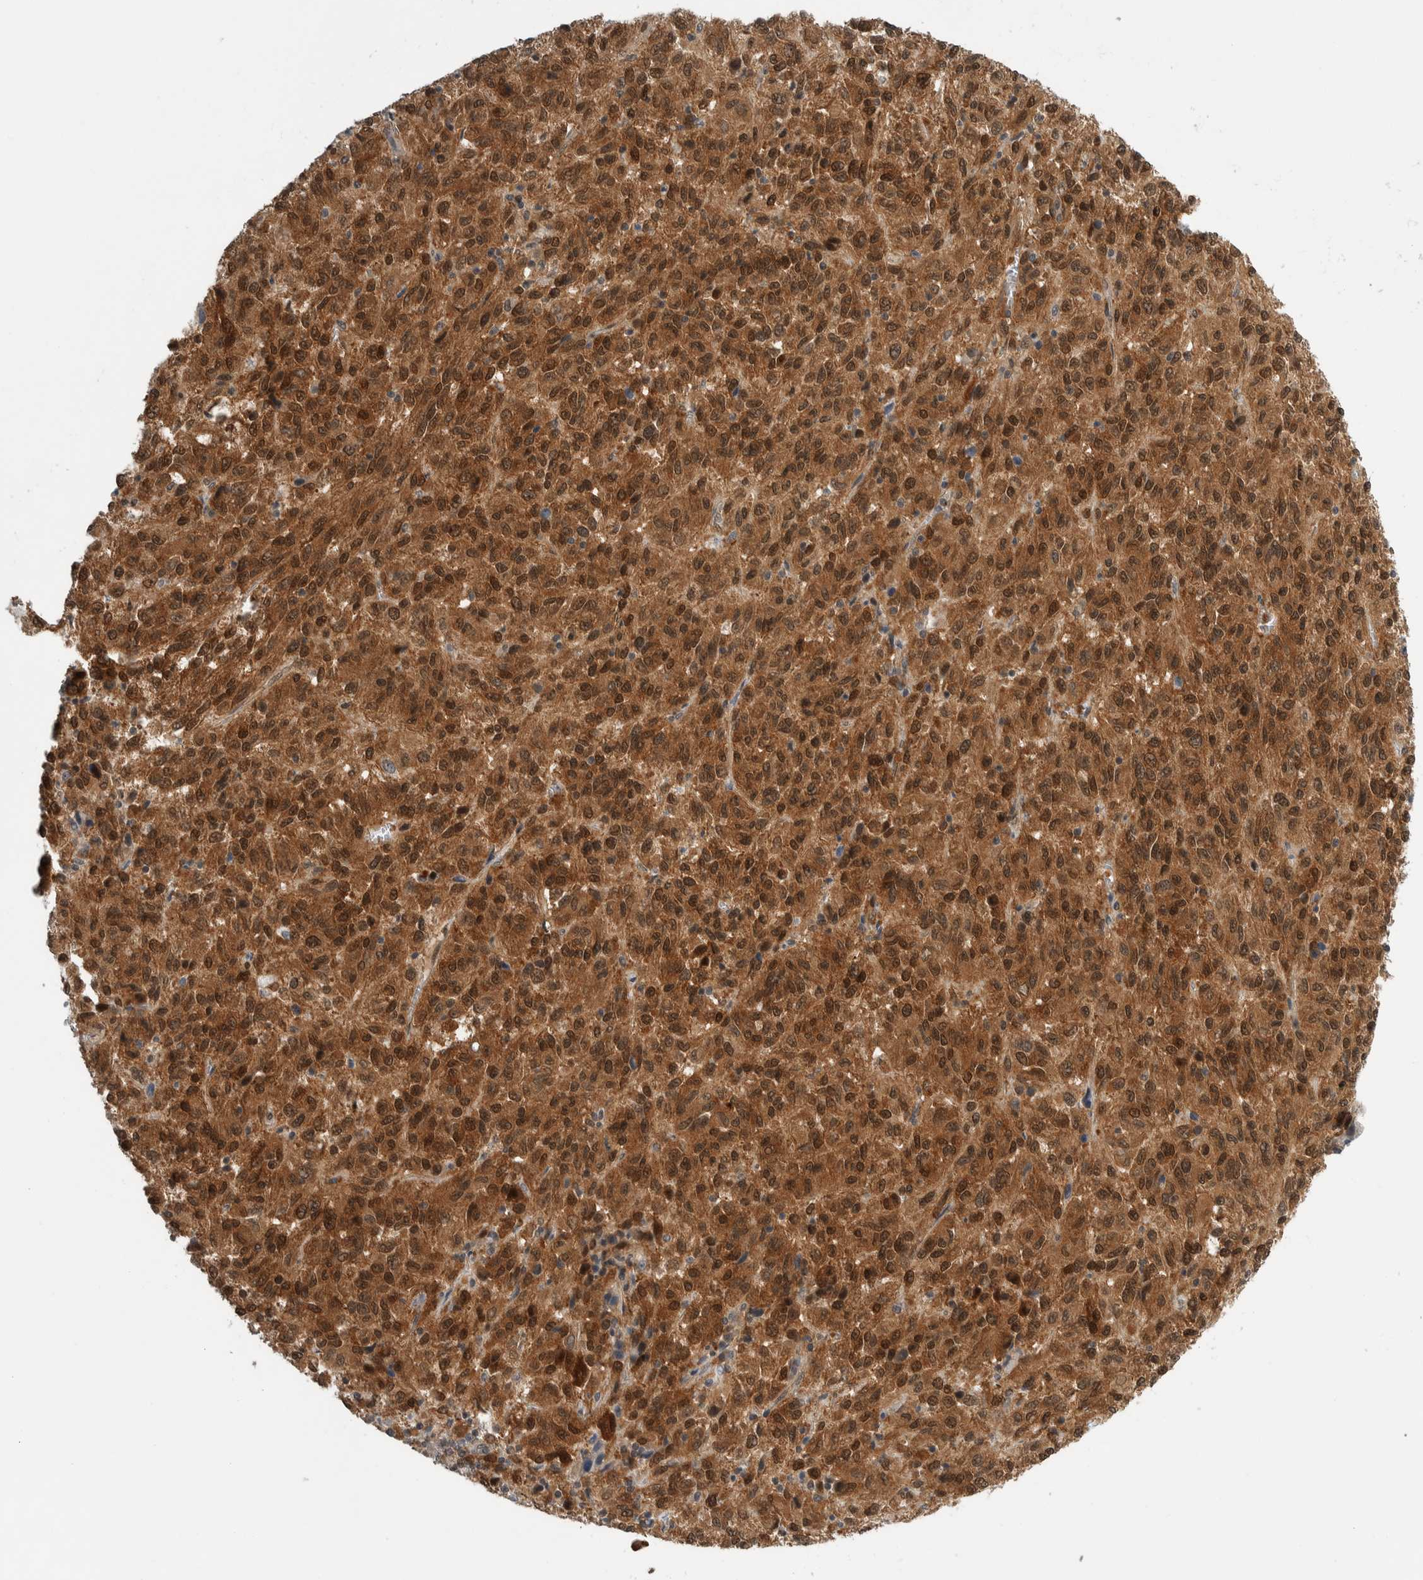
{"staining": {"intensity": "strong", "quantity": ">75%", "location": "cytoplasmic/membranous,nuclear"}, "tissue": "melanoma", "cell_type": "Tumor cells", "image_type": "cancer", "snomed": [{"axis": "morphology", "description": "Malignant melanoma, Metastatic site"}, {"axis": "topography", "description": "Lung"}], "caption": "Melanoma stained for a protein (brown) reveals strong cytoplasmic/membranous and nuclear positive expression in about >75% of tumor cells.", "gene": "CCDC43", "patient": {"sex": "male", "age": 64}}